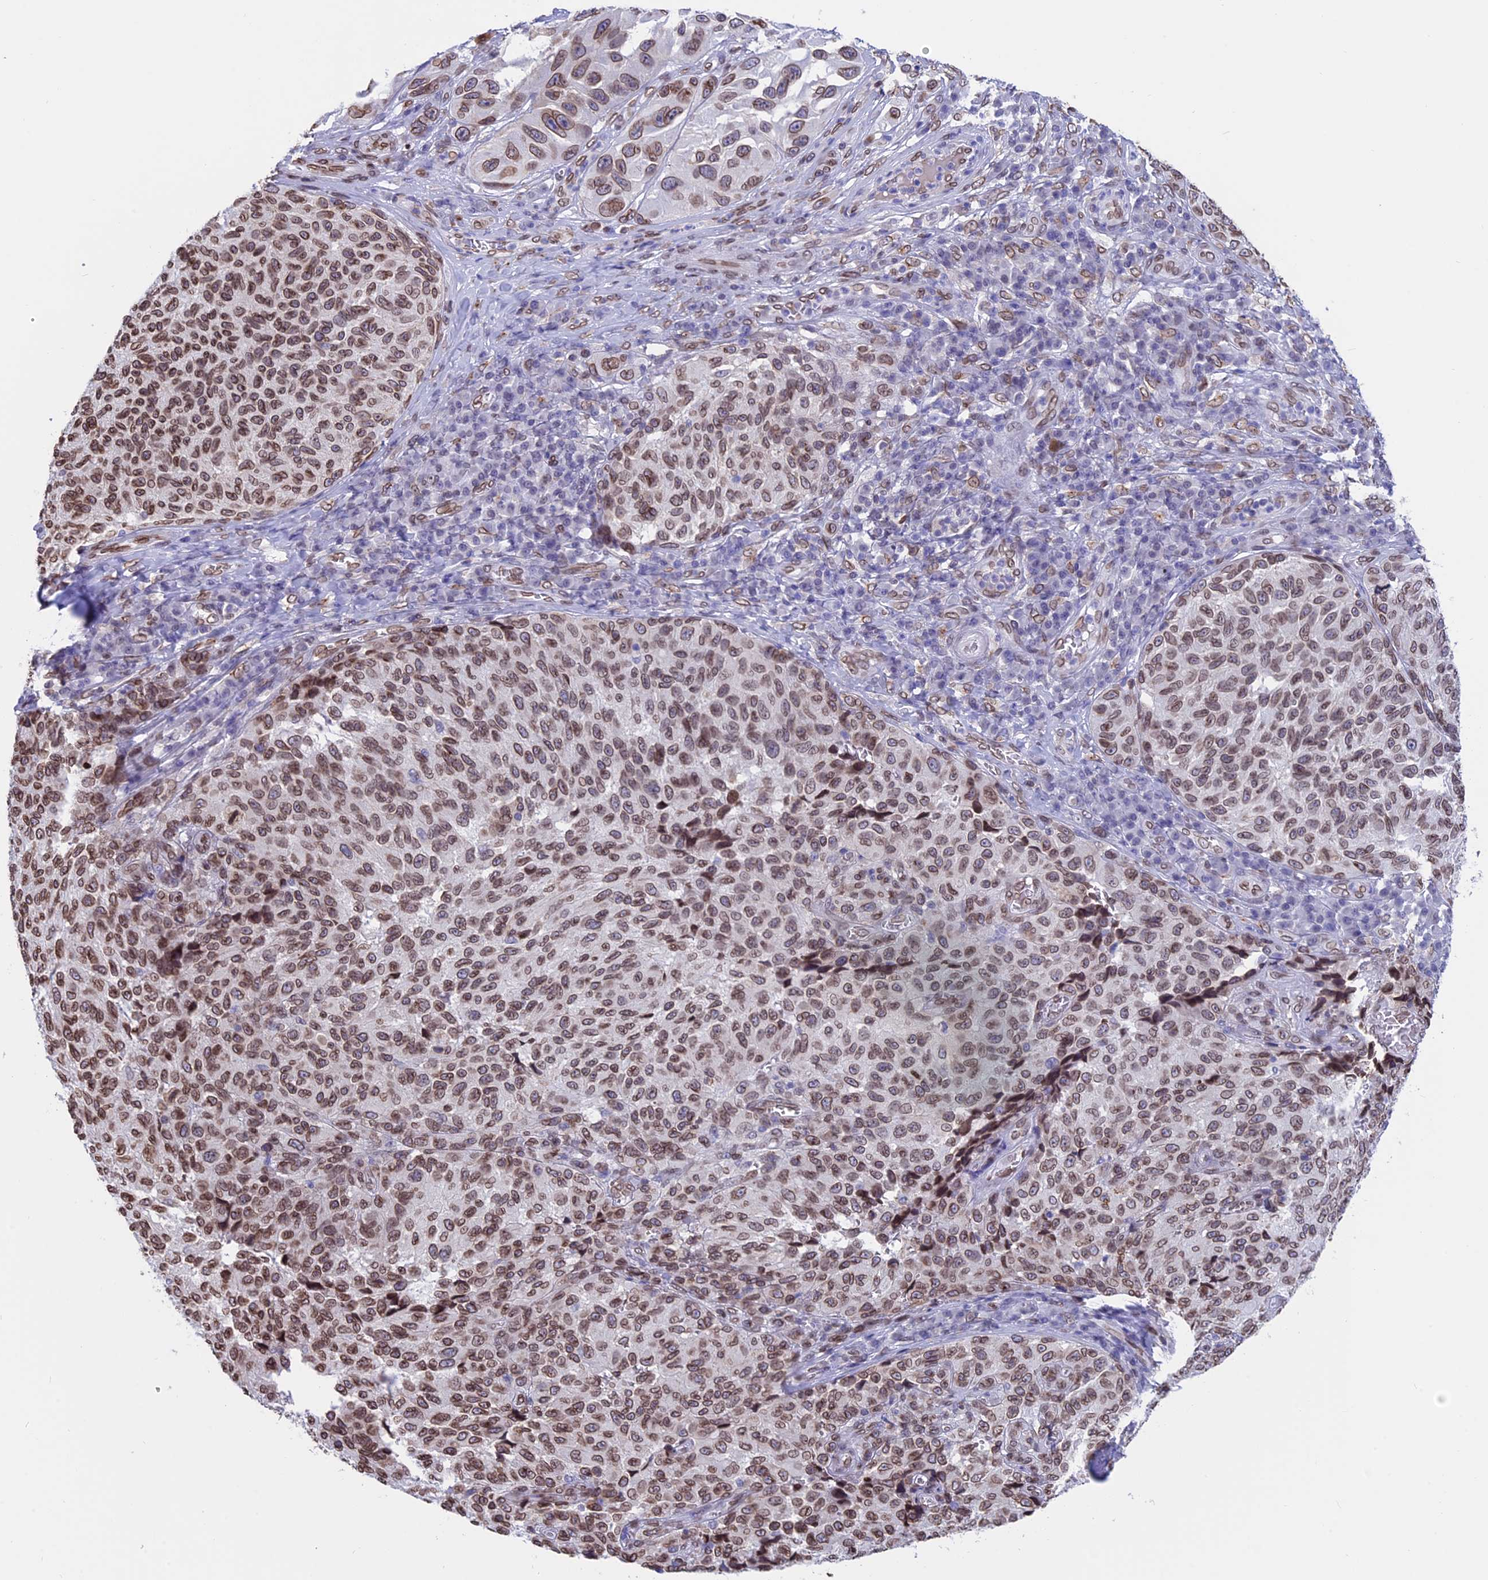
{"staining": {"intensity": "moderate", "quantity": ">75%", "location": "cytoplasmic/membranous,nuclear"}, "tissue": "melanoma", "cell_type": "Tumor cells", "image_type": "cancer", "snomed": [{"axis": "morphology", "description": "Malignant melanoma, NOS"}, {"axis": "topography", "description": "Skin"}], "caption": "IHC histopathology image of neoplastic tissue: malignant melanoma stained using immunohistochemistry (IHC) displays medium levels of moderate protein expression localized specifically in the cytoplasmic/membranous and nuclear of tumor cells, appearing as a cytoplasmic/membranous and nuclear brown color.", "gene": "TMPRSS7", "patient": {"sex": "female", "age": 73}}